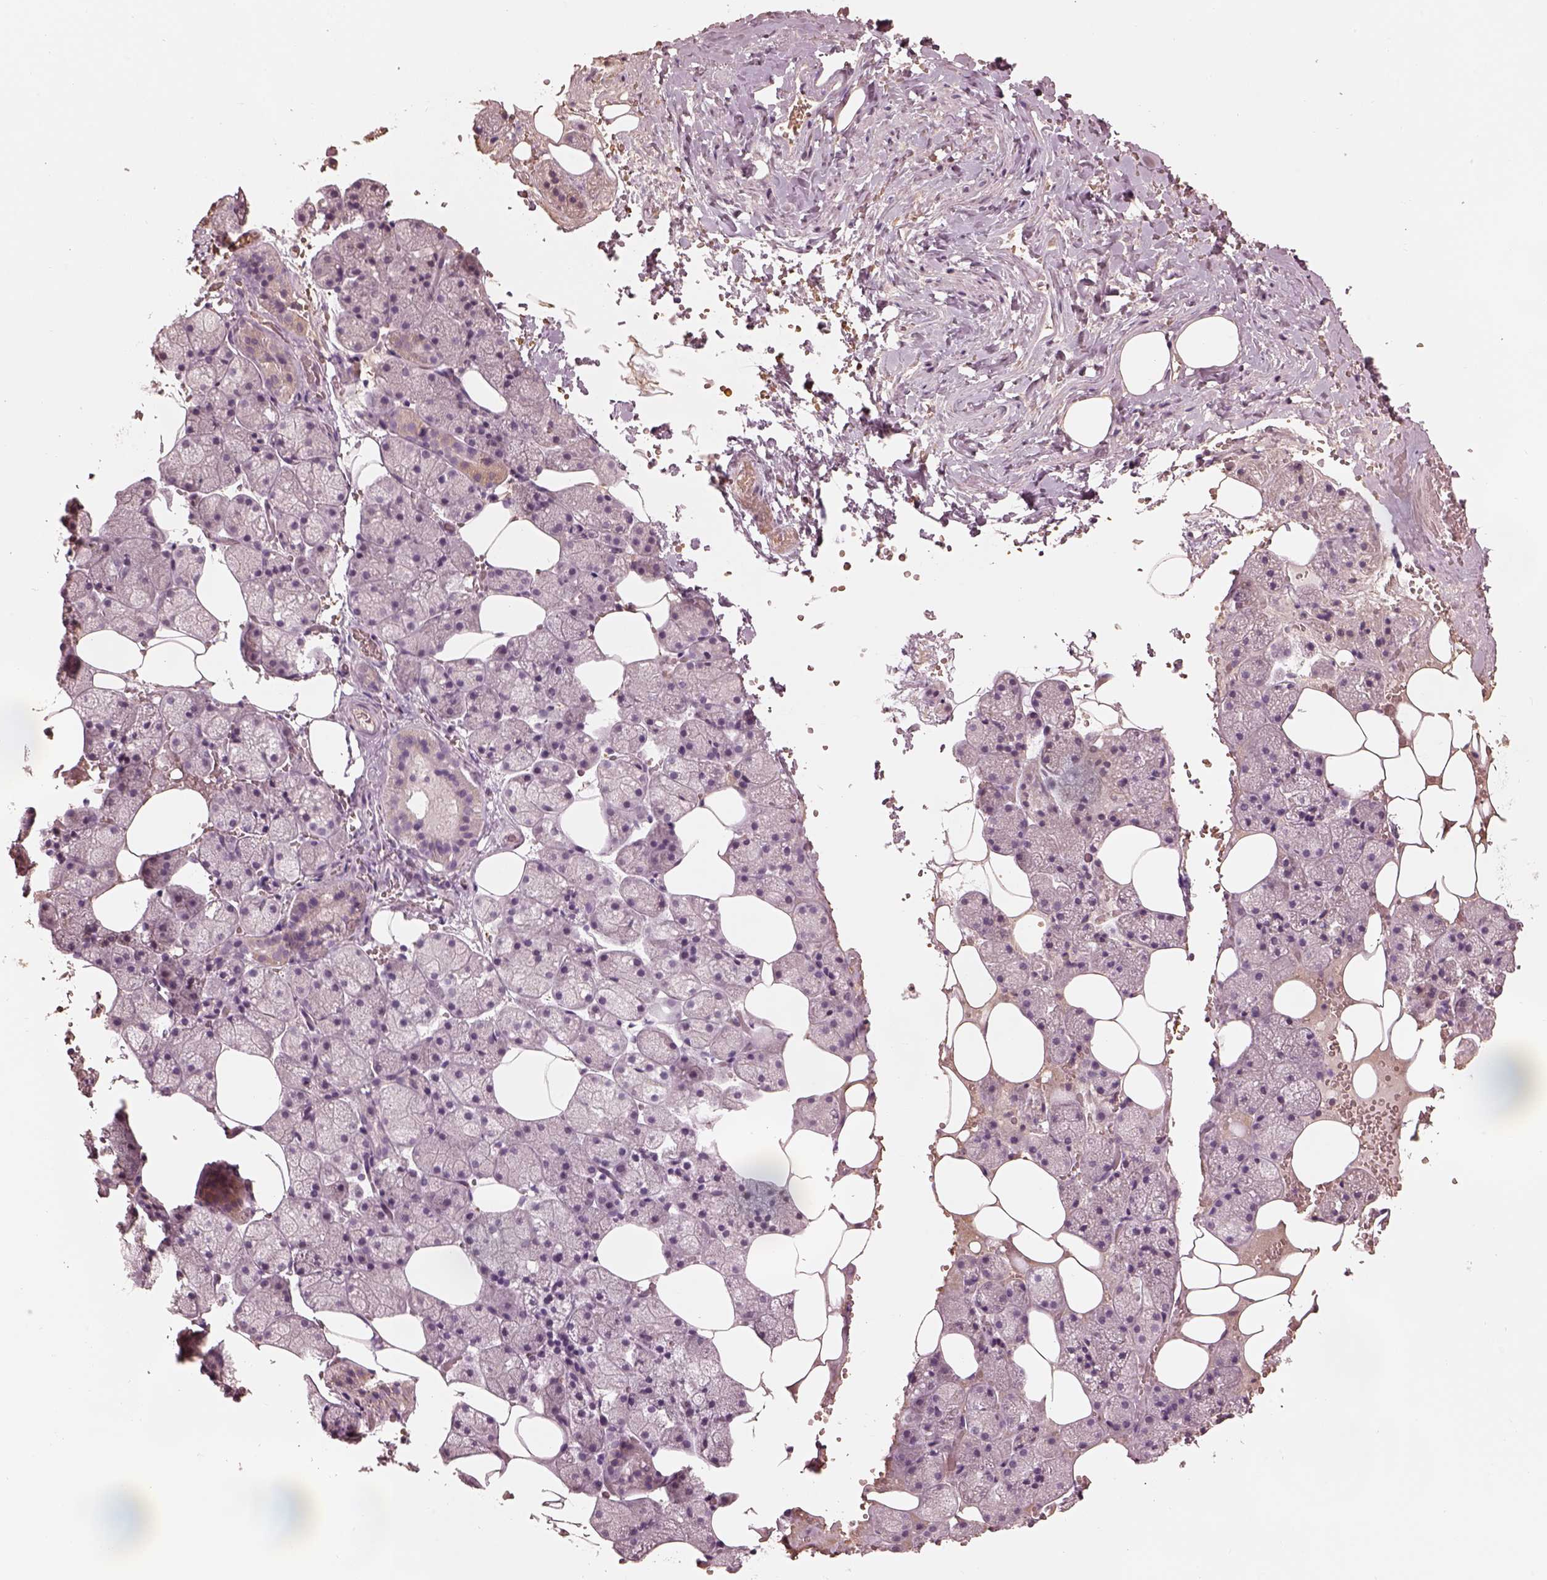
{"staining": {"intensity": "weak", "quantity": "<25%", "location": "cytoplasmic/membranous"}, "tissue": "salivary gland", "cell_type": "Glandular cells", "image_type": "normal", "snomed": [{"axis": "morphology", "description": "Normal tissue, NOS"}, {"axis": "topography", "description": "Salivary gland"}], "caption": "A high-resolution photomicrograph shows IHC staining of normal salivary gland, which demonstrates no significant positivity in glandular cells.", "gene": "ANKLE1", "patient": {"sex": "male", "age": 38}}